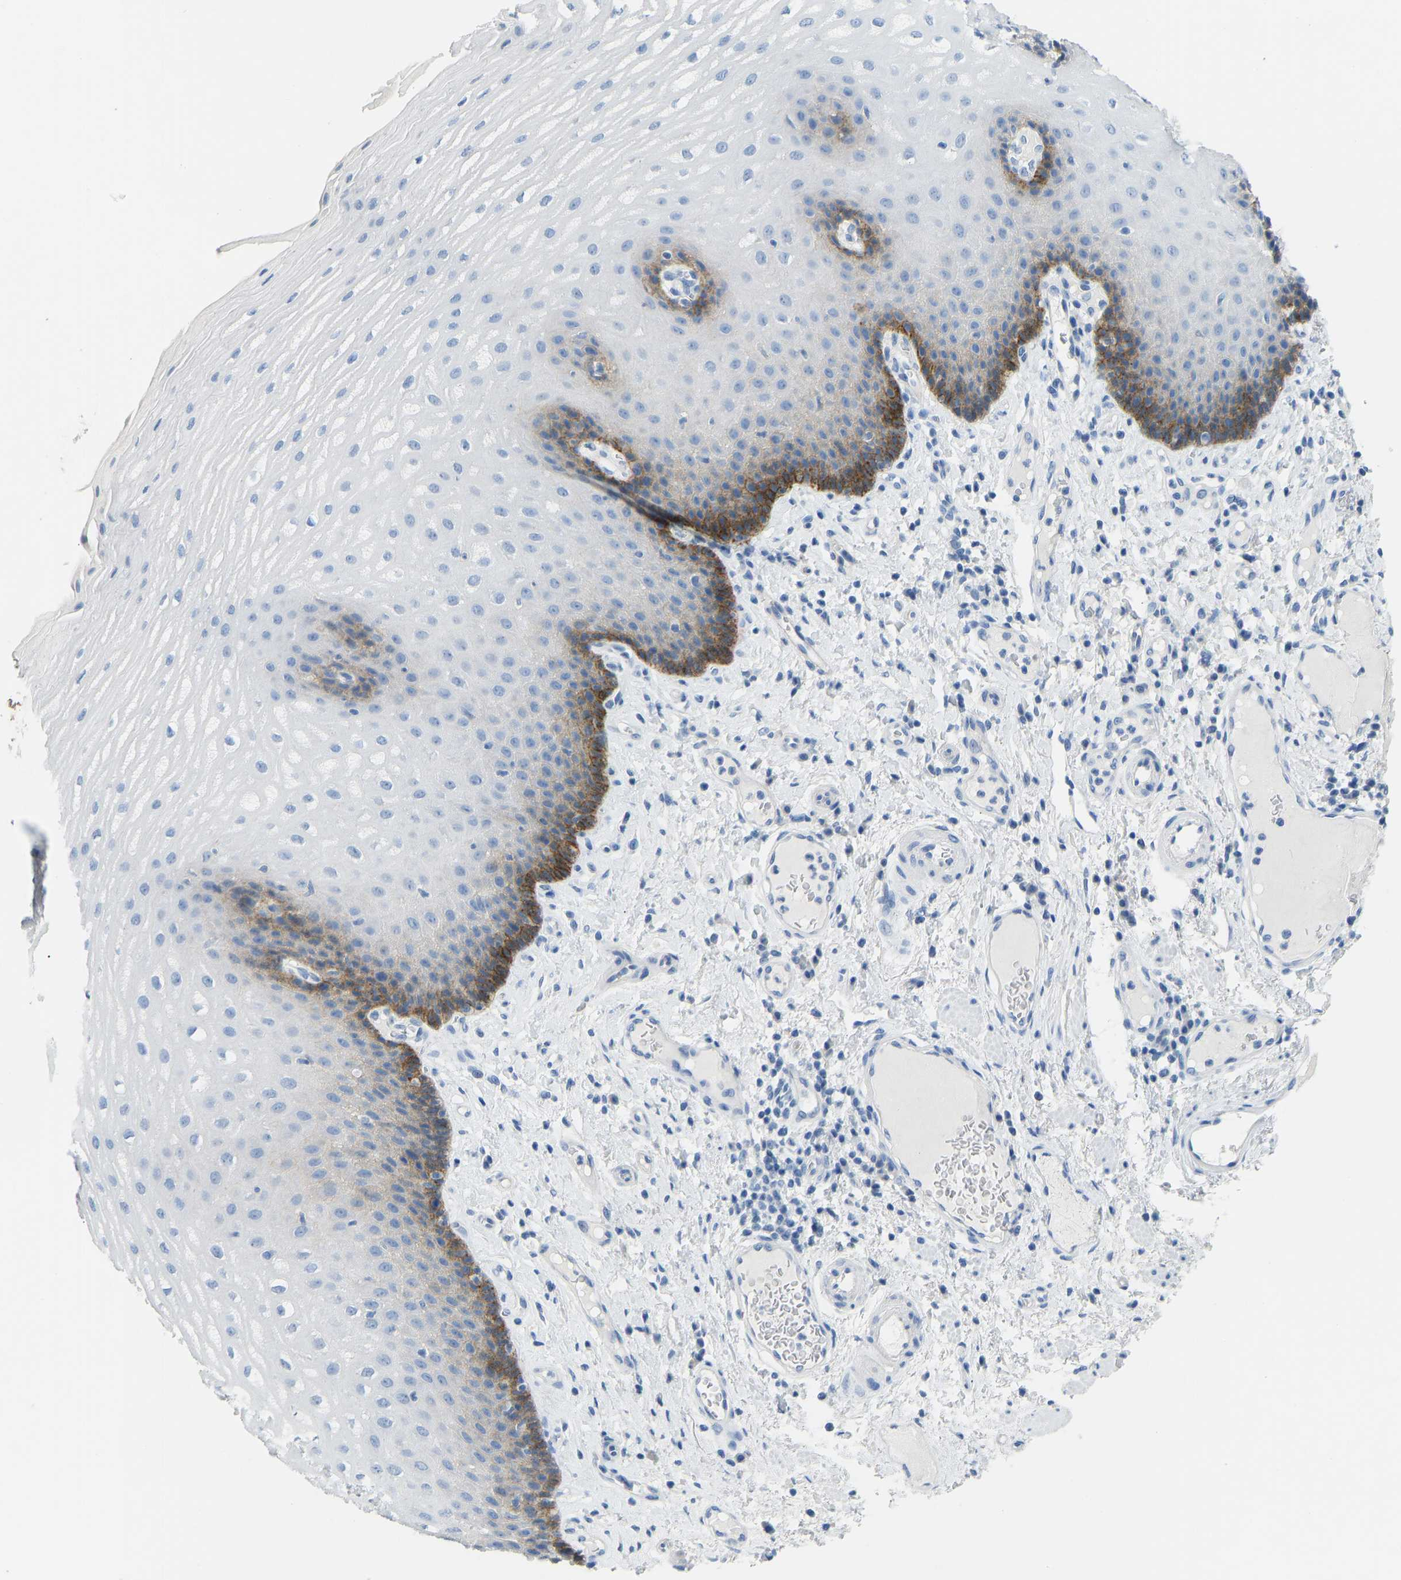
{"staining": {"intensity": "moderate", "quantity": "<25%", "location": "cytoplasmic/membranous"}, "tissue": "esophagus", "cell_type": "Squamous epithelial cells", "image_type": "normal", "snomed": [{"axis": "morphology", "description": "Normal tissue, NOS"}, {"axis": "topography", "description": "Esophagus"}], "caption": "Immunohistochemistry (IHC) staining of benign esophagus, which reveals low levels of moderate cytoplasmic/membranous positivity in approximately <25% of squamous epithelial cells indicating moderate cytoplasmic/membranous protein expression. The staining was performed using DAB (brown) for protein detection and nuclei were counterstained in hematoxylin (blue).", "gene": "ATP1A1", "patient": {"sex": "male", "age": 54}}